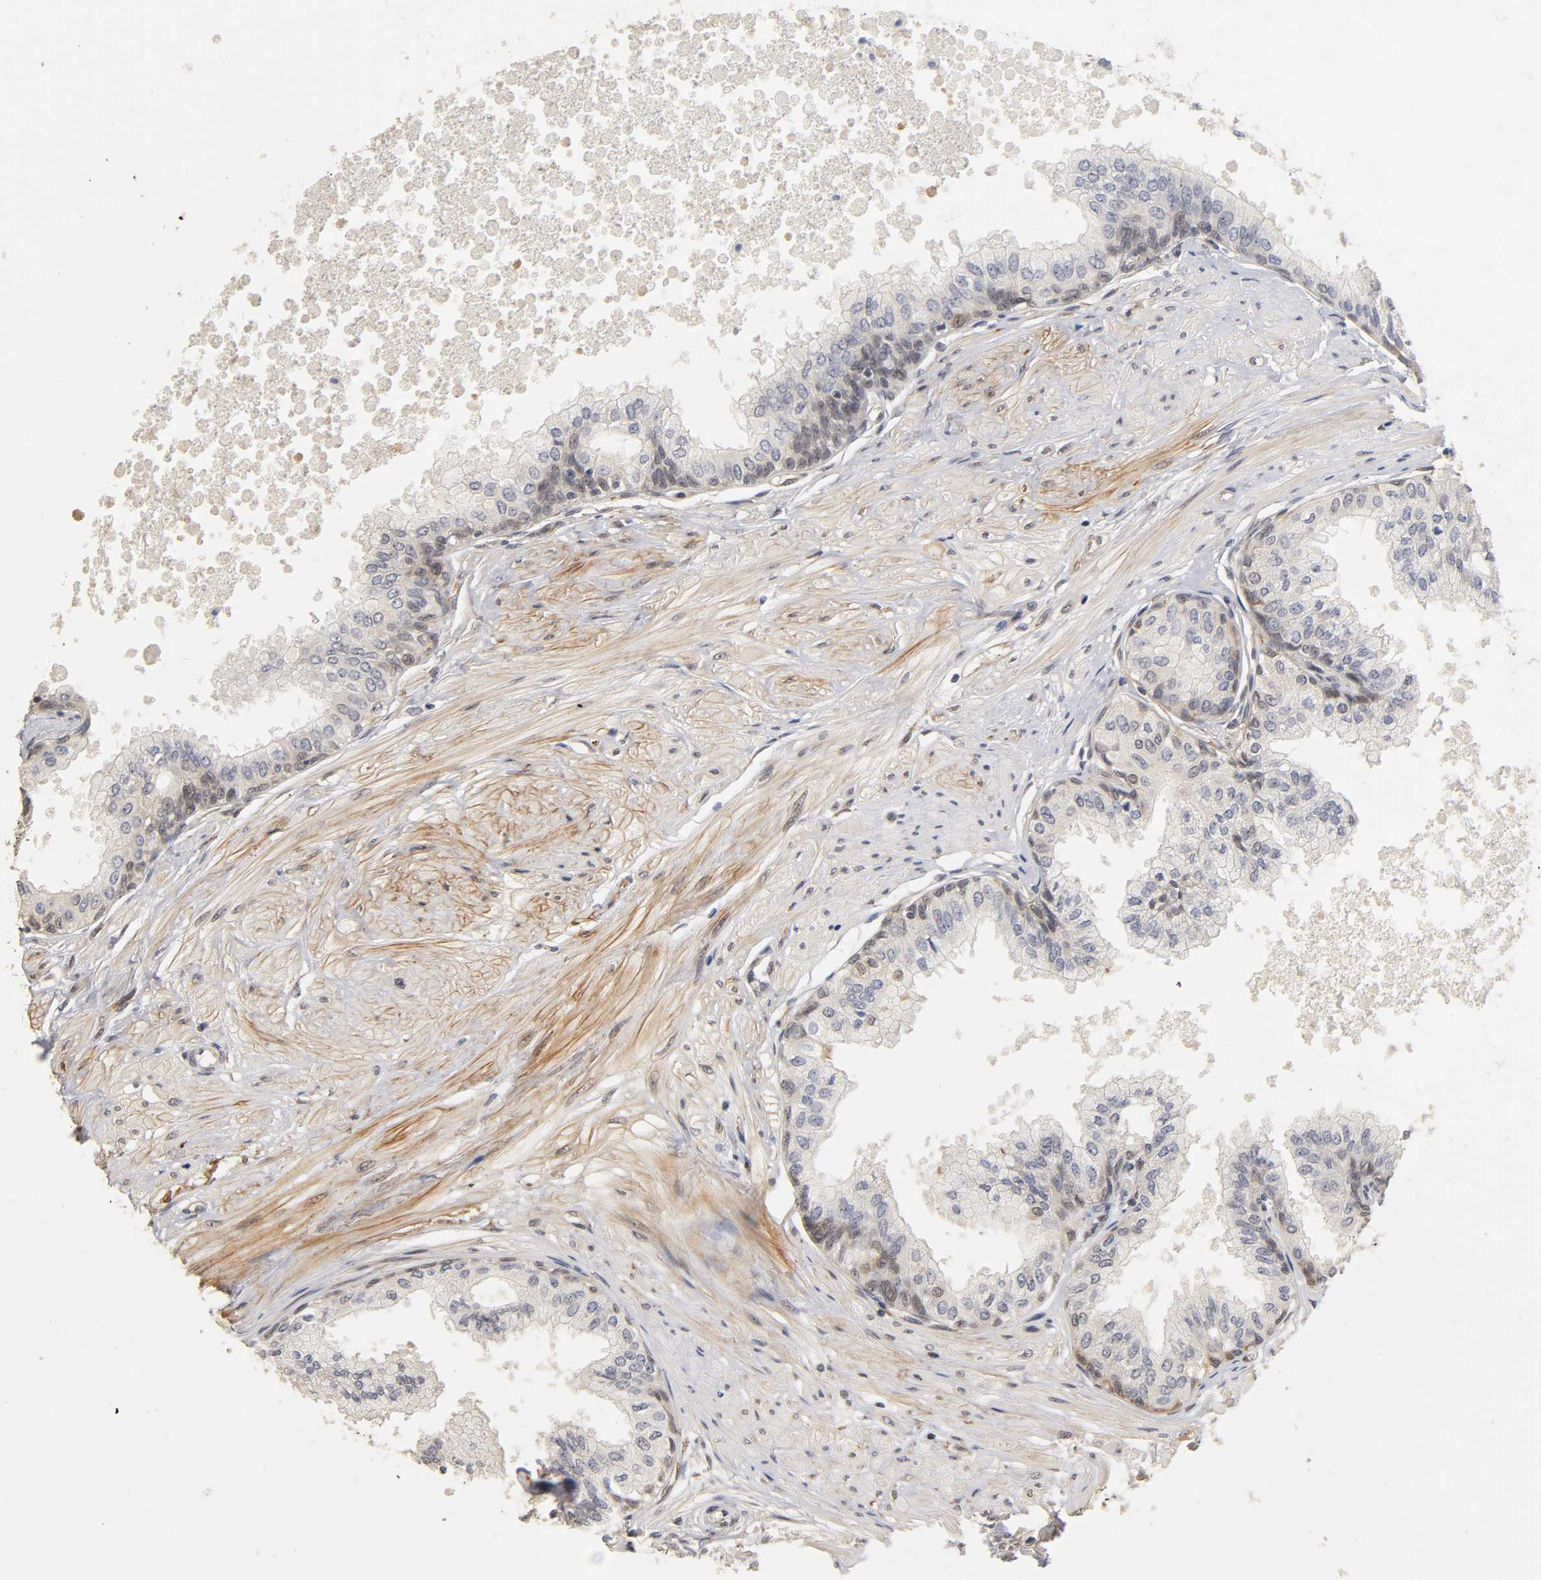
{"staining": {"intensity": "weak", "quantity": "25%-75%", "location": "cytoplasmic/membranous"}, "tissue": "prostate", "cell_type": "Glandular cells", "image_type": "normal", "snomed": [{"axis": "morphology", "description": "Normal tissue, NOS"}, {"axis": "topography", "description": "Prostate"}, {"axis": "topography", "description": "Seminal veicle"}], "caption": "Immunohistochemical staining of normal prostate displays 25%-75% levels of weak cytoplasmic/membranous protein positivity in about 25%-75% of glandular cells. Using DAB (3,3'-diaminobenzidine) (brown) and hematoxylin (blue) stains, captured at high magnification using brightfield microscopy.", "gene": "LAMB1", "patient": {"sex": "male", "age": 60}}